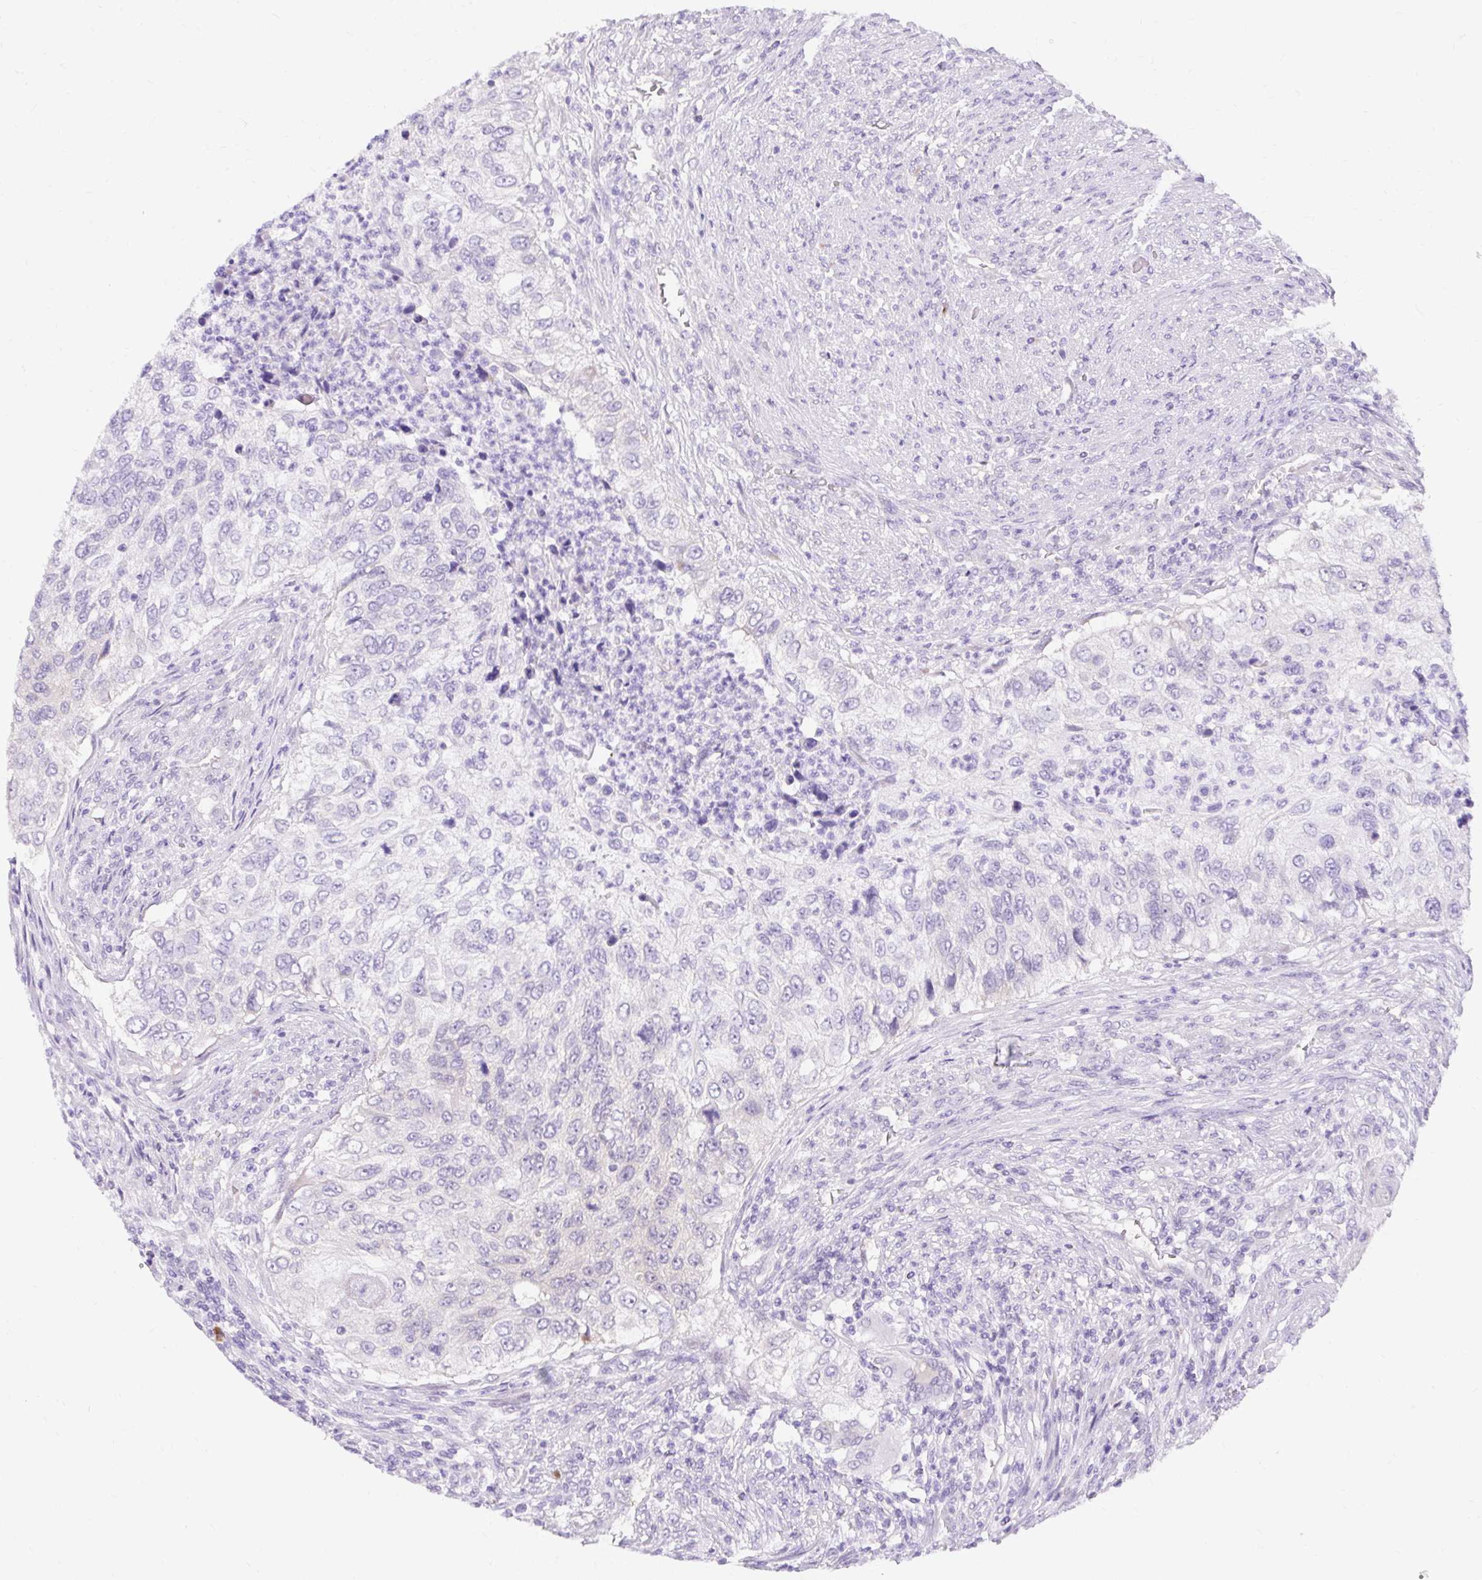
{"staining": {"intensity": "negative", "quantity": "none", "location": "none"}, "tissue": "urothelial cancer", "cell_type": "Tumor cells", "image_type": "cancer", "snomed": [{"axis": "morphology", "description": "Urothelial carcinoma, High grade"}, {"axis": "topography", "description": "Urinary bladder"}], "caption": "Immunohistochemistry (IHC) photomicrograph of human urothelial carcinoma (high-grade) stained for a protein (brown), which displays no expression in tumor cells. Brightfield microscopy of immunohistochemistry stained with DAB (brown) and hematoxylin (blue), captured at high magnification.", "gene": "GOLGA8A", "patient": {"sex": "female", "age": 60}}